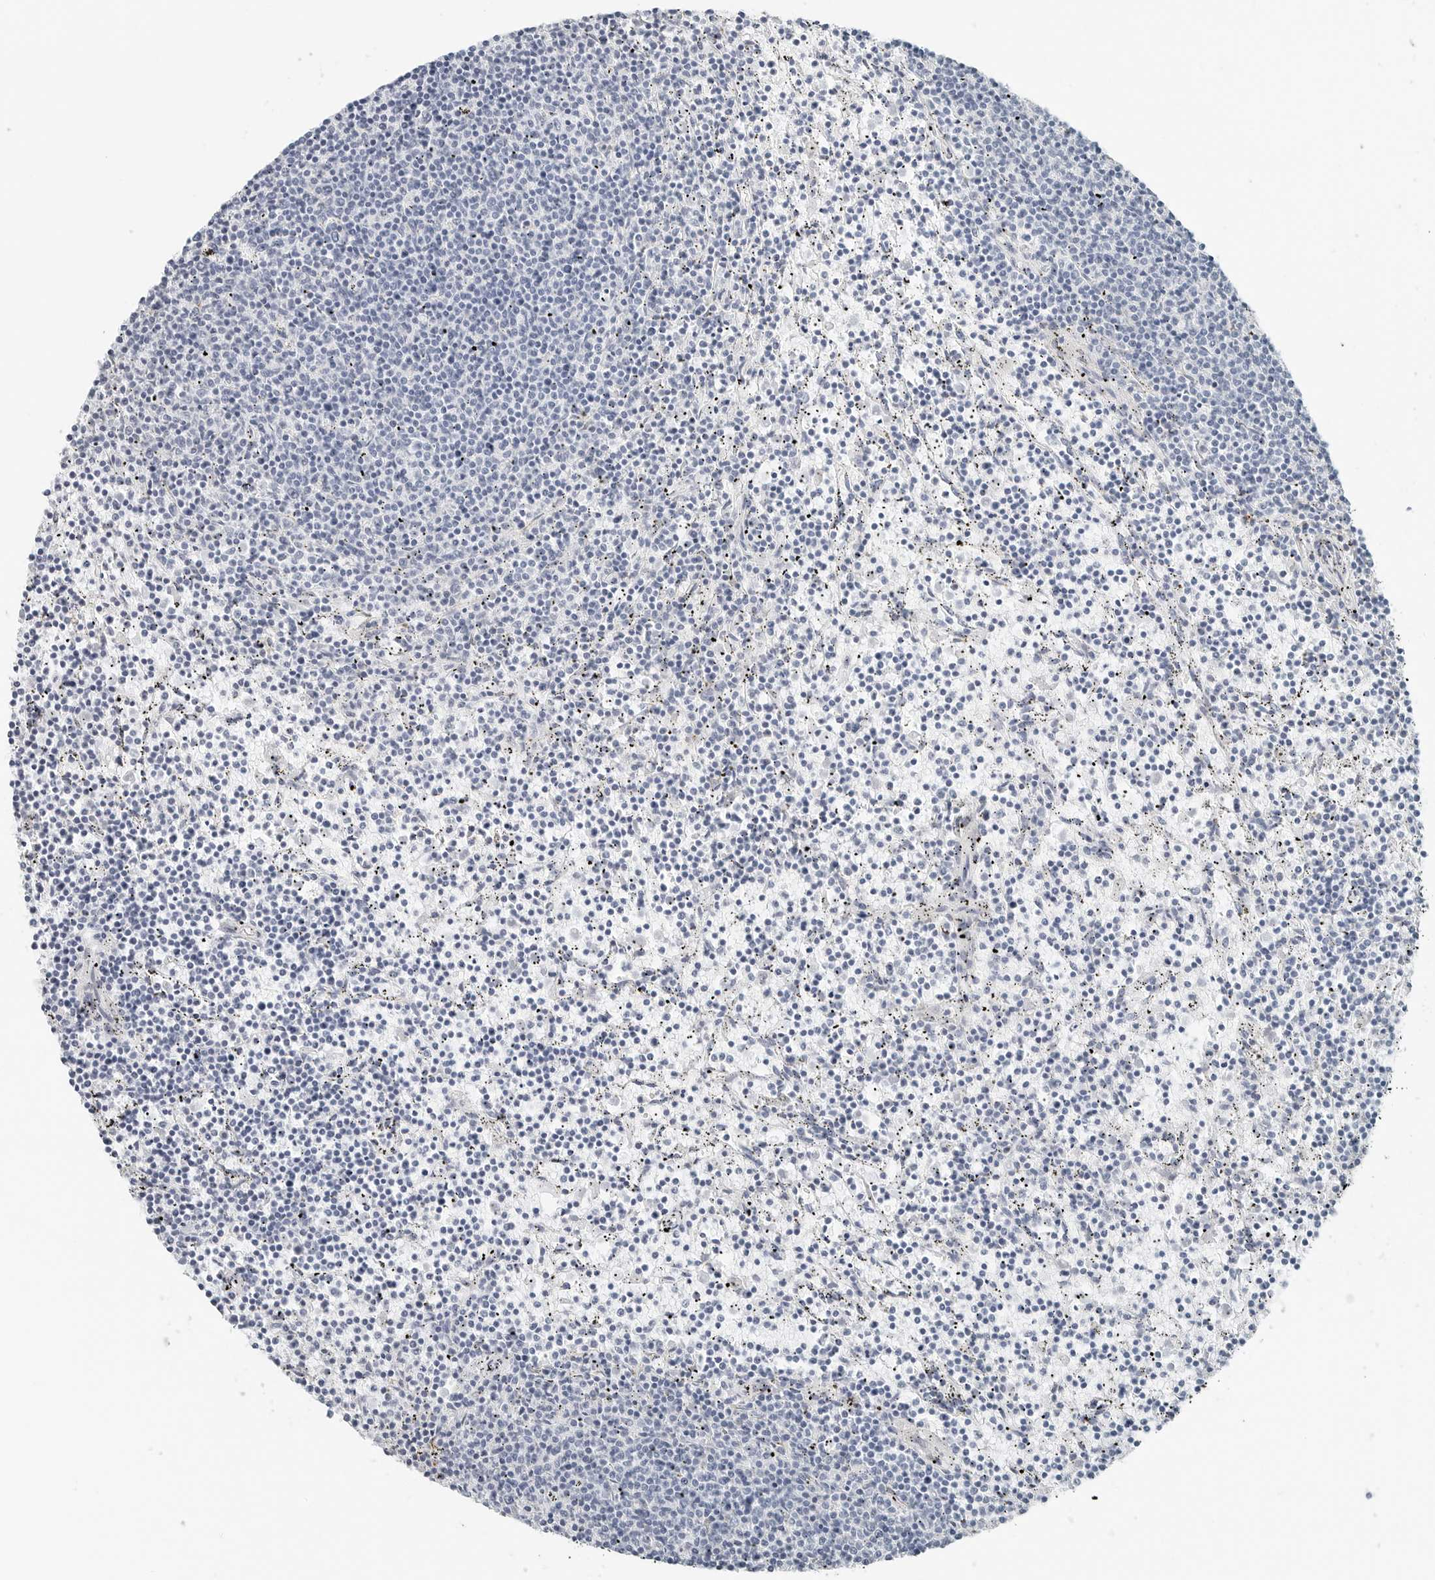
{"staining": {"intensity": "negative", "quantity": "none", "location": "none"}, "tissue": "lymphoma", "cell_type": "Tumor cells", "image_type": "cancer", "snomed": [{"axis": "morphology", "description": "Malignant lymphoma, non-Hodgkin's type, Low grade"}, {"axis": "topography", "description": "Spleen"}], "caption": "Tumor cells show no significant protein expression in low-grade malignant lymphoma, non-Hodgkin's type.", "gene": "P4HA2", "patient": {"sex": "female", "age": 50}}